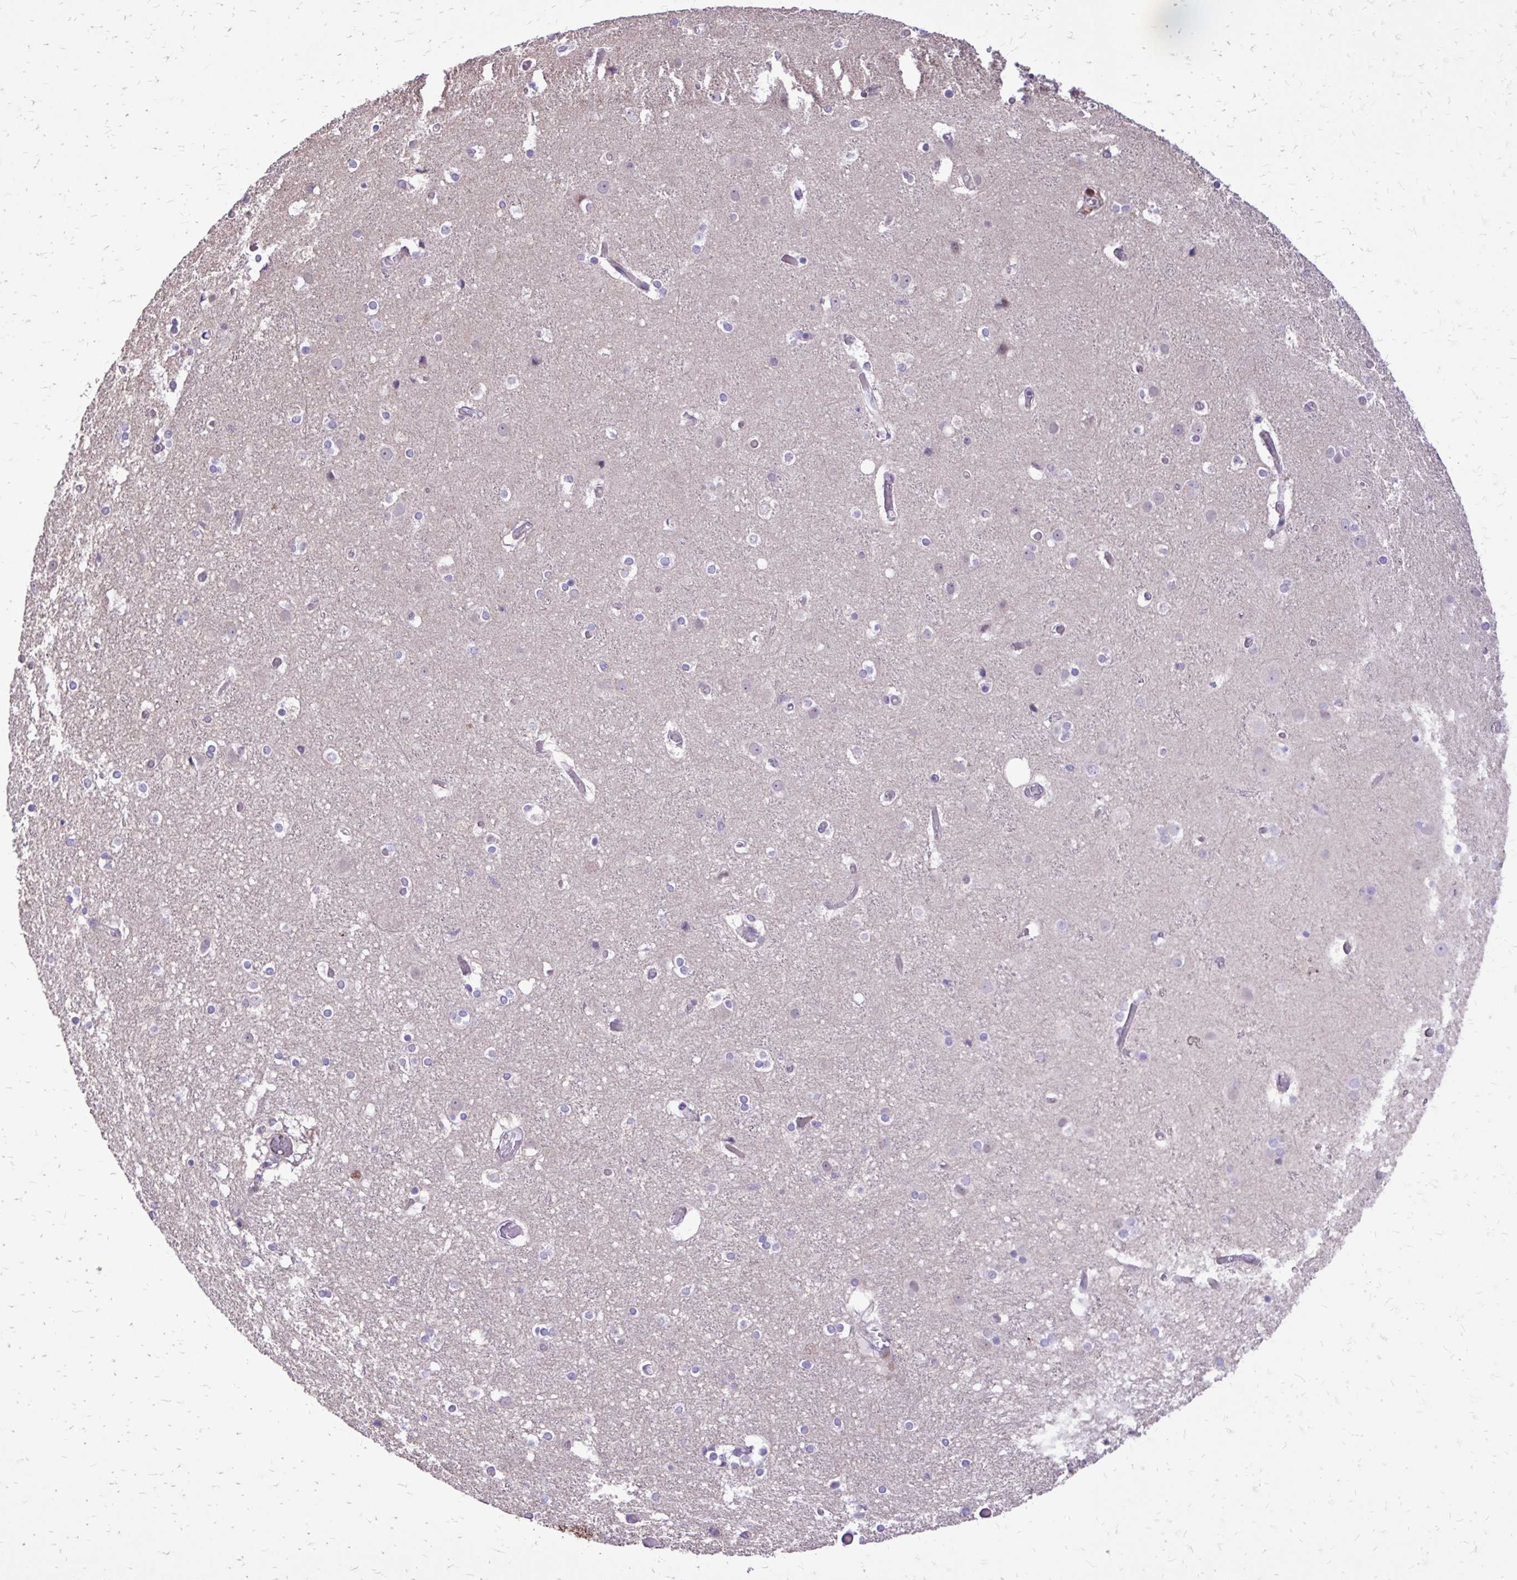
{"staining": {"intensity": "weak", "quantity": "<25%", "location": "cytoplasmic/membranous"}, "tissue": "cerebral cortex", "cell_type": "Endothelial cells", "image_type": "normal", "snomed": [{"axis": "morphology", "description": "Normal tissue, NOS"}, {"axis": "topography", "description": "Cerebral cortex"}], "caption": "DAB immunohistochemical staining of benign human cerebral cortex displays no significant expression in endothelial cells.", "gene": "ABCC3", "patient": {"sex": "female", "age": 52}}